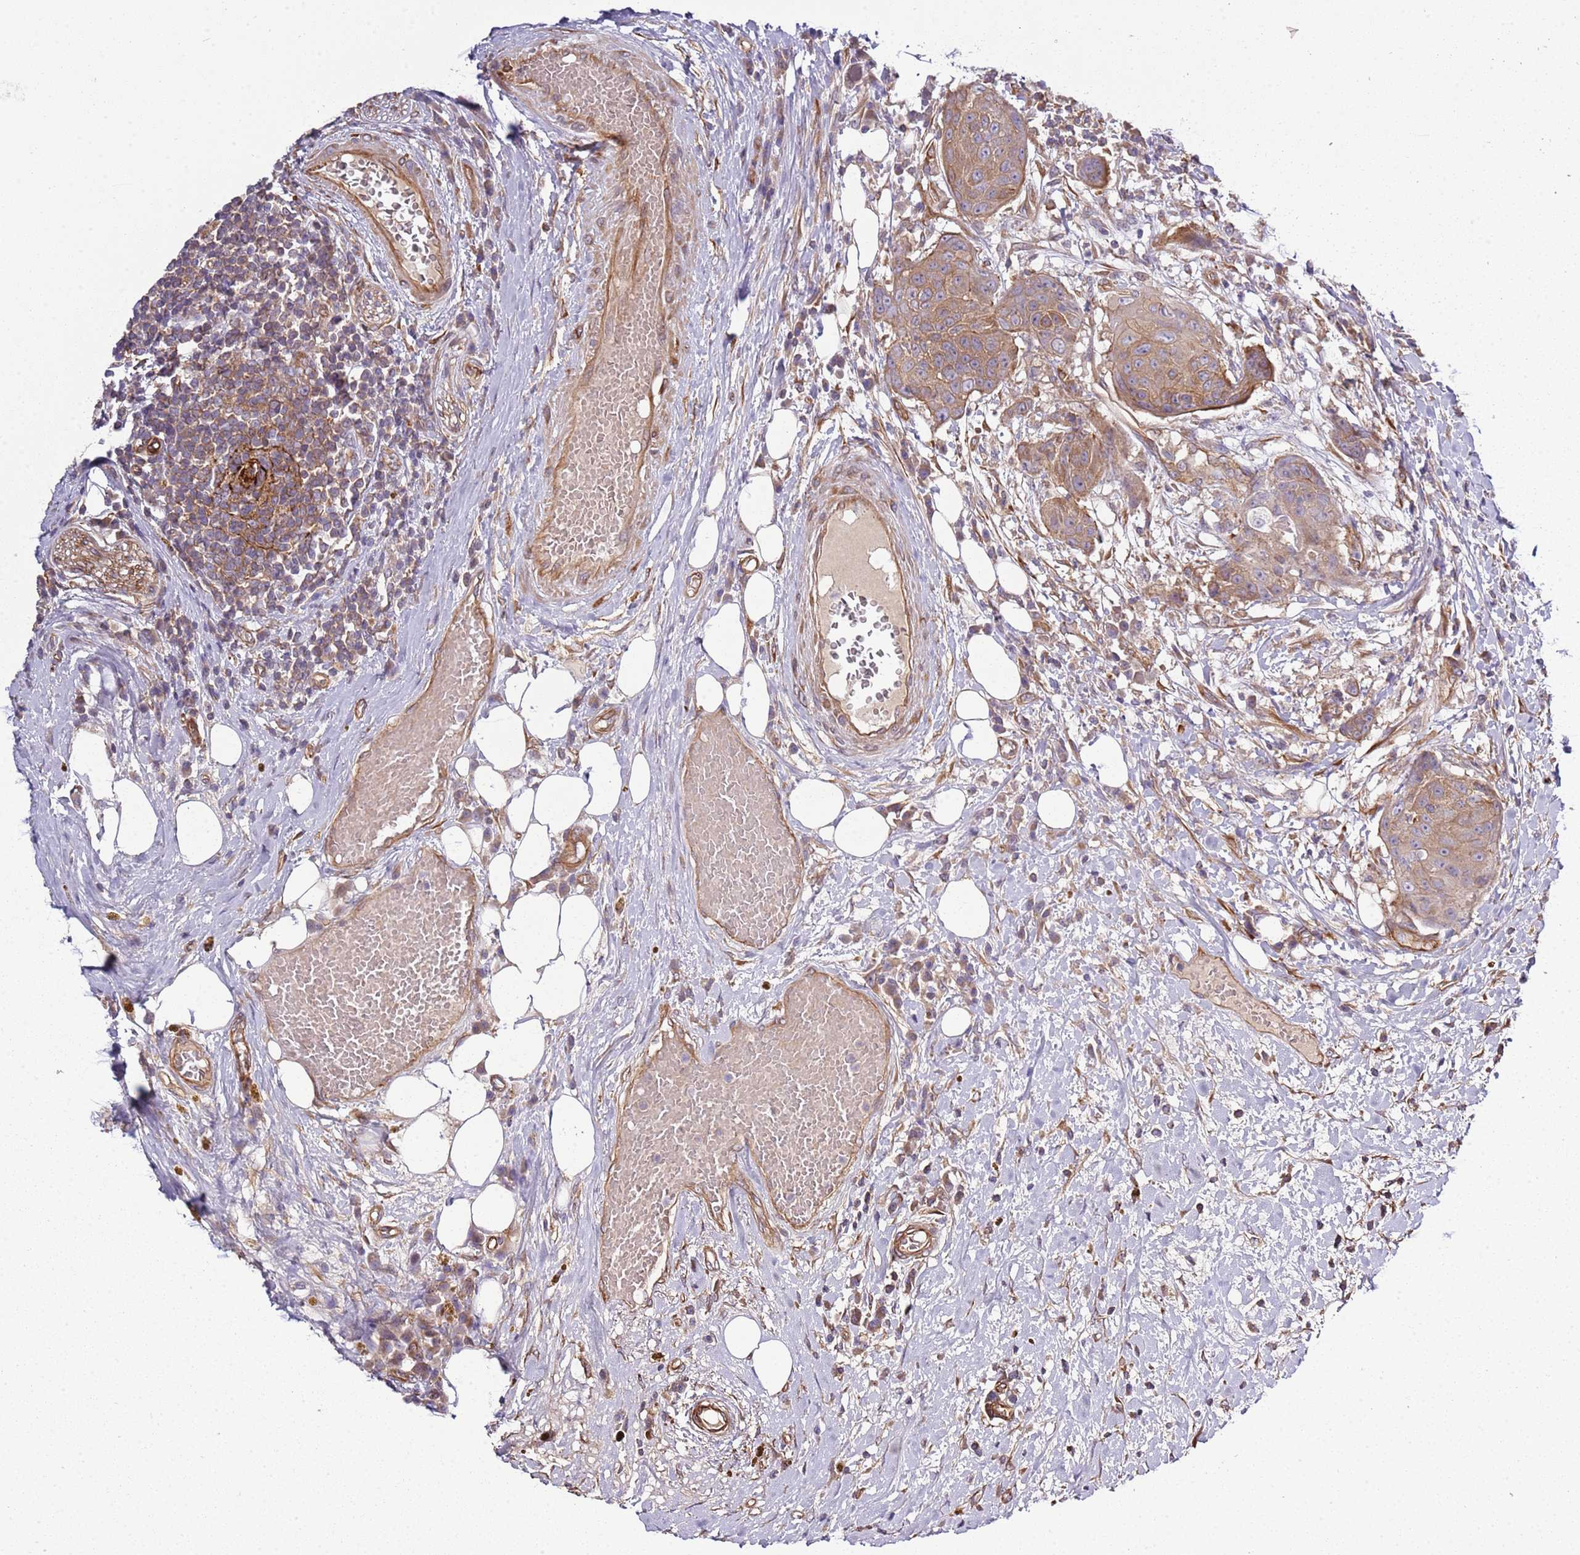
{"staining": {"intensity": "moderate", "quantity": ">75%", "location": "cytoplasmic/membranous"}, "tissue": "urothelial cancer", "cell_type": "Tumor cells", "image_type": "cancer", "snomed": [{"axis": "morphology", "description": "Urothelial carcinoma, High grade"}, {"axis": "topography", "description": "Urinary bladder"}], "caption": "Immunohistochemistry (IHC) staining of high-grade urothelial carcinoma, which exhibits medium levels of moderate cytoplasmic/membranous expression in about >75% of tumor cells indicating moderate cytoplasmic/membranous protein expression. The staining was performed using DAB (brown) for protein detection and nuclei were counterstained in hematoxylin (blue).", "gene": "GNL1", "patient": {"sex": "female", "age": 63}}